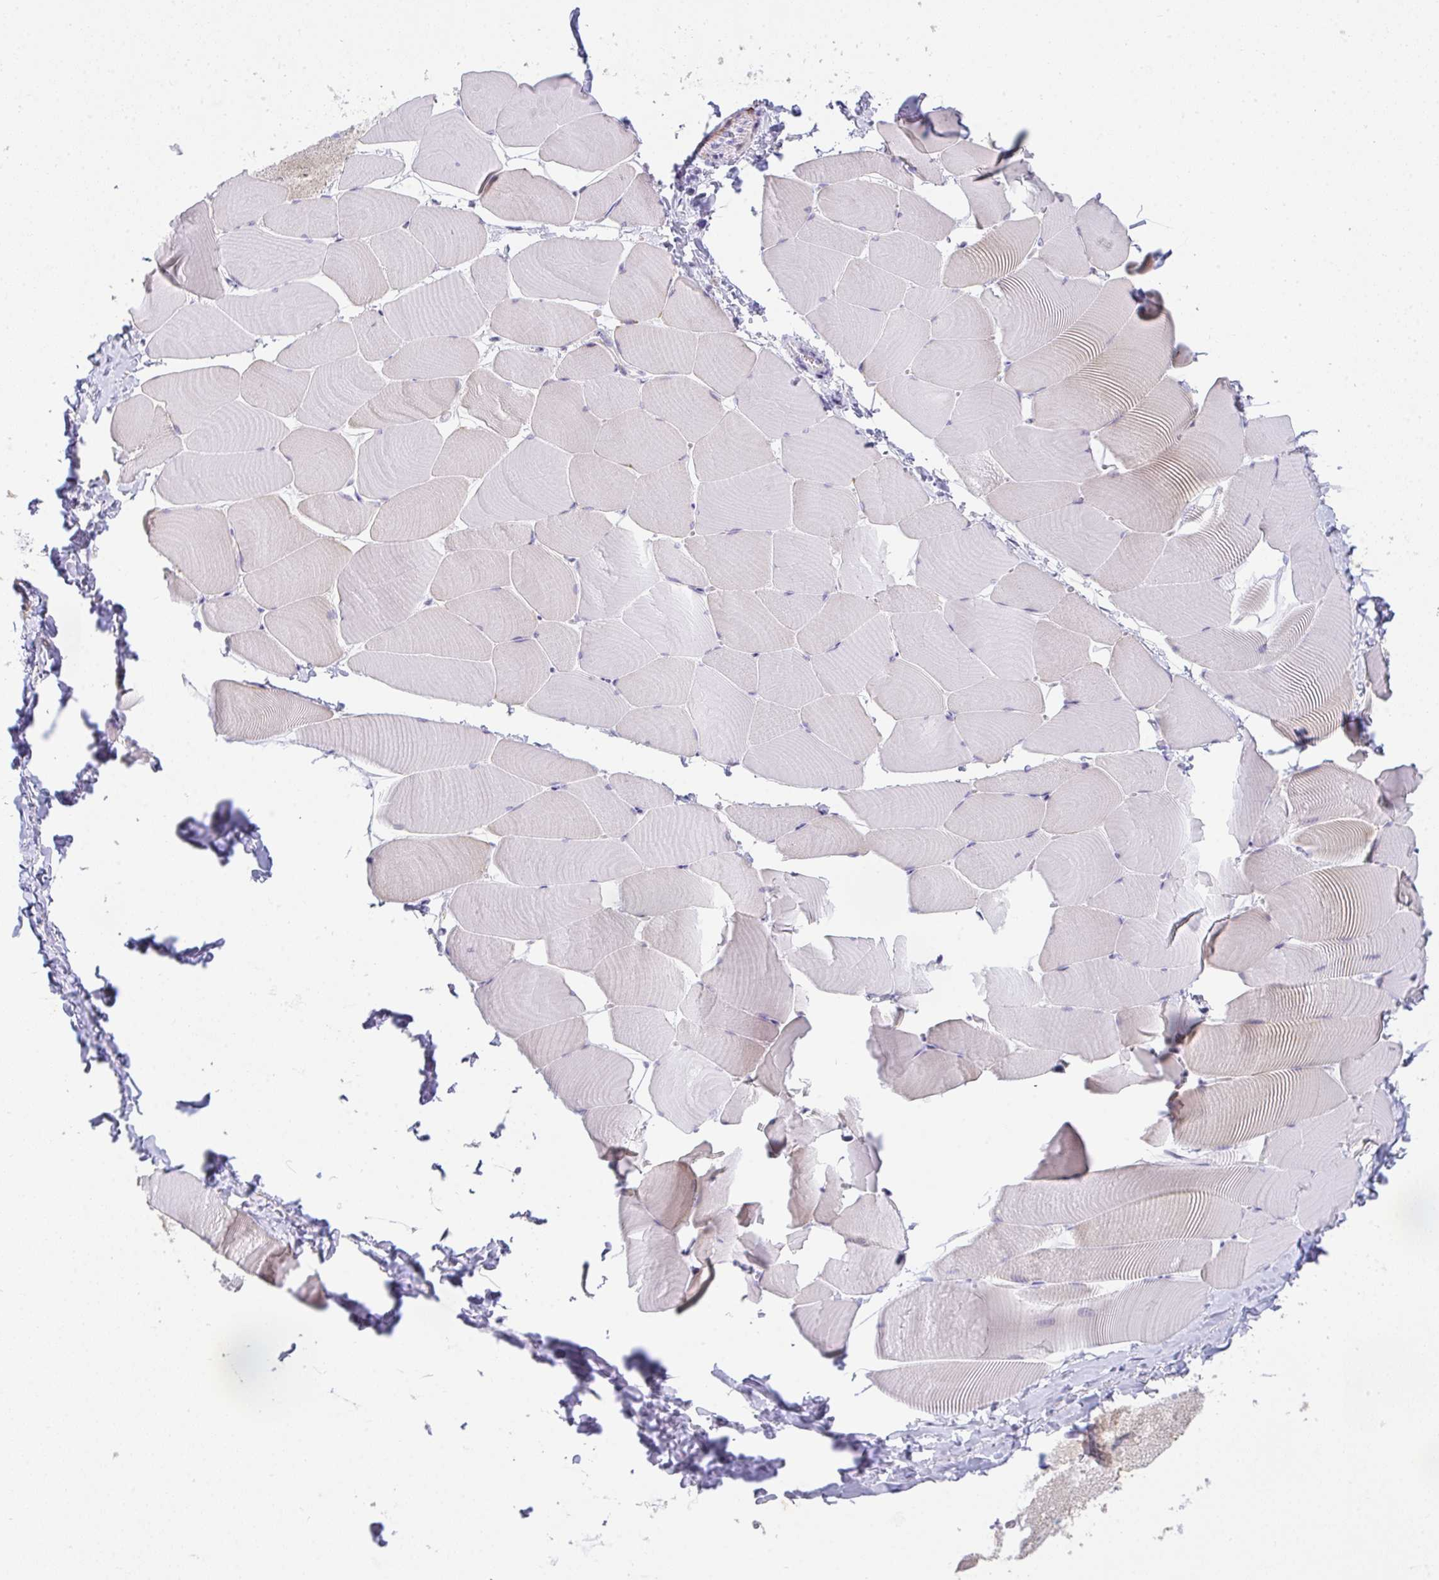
{"staining": {"intensity": "negative", "quantity": "none", "location": "none"}, "tissue": "skeletal muscle", "cell_type": "Myocytes", "image_type": "normal", "snomed": [{"axis": "morphology", "description": "Normal tissue, NOS"}, {"axis": "topography", "description": "Skeletal muscle"}], "caption": "A micrograph of human skeletal muscle is negative for staining in myocytes. The staining was performed using DAB to visualize the protein expression in brown, while the nuclei were stained in blue with hematoxylin (Magnification: 20x).", "gene": "COX7B", "patient": {"sex": "male", "age": 25}}